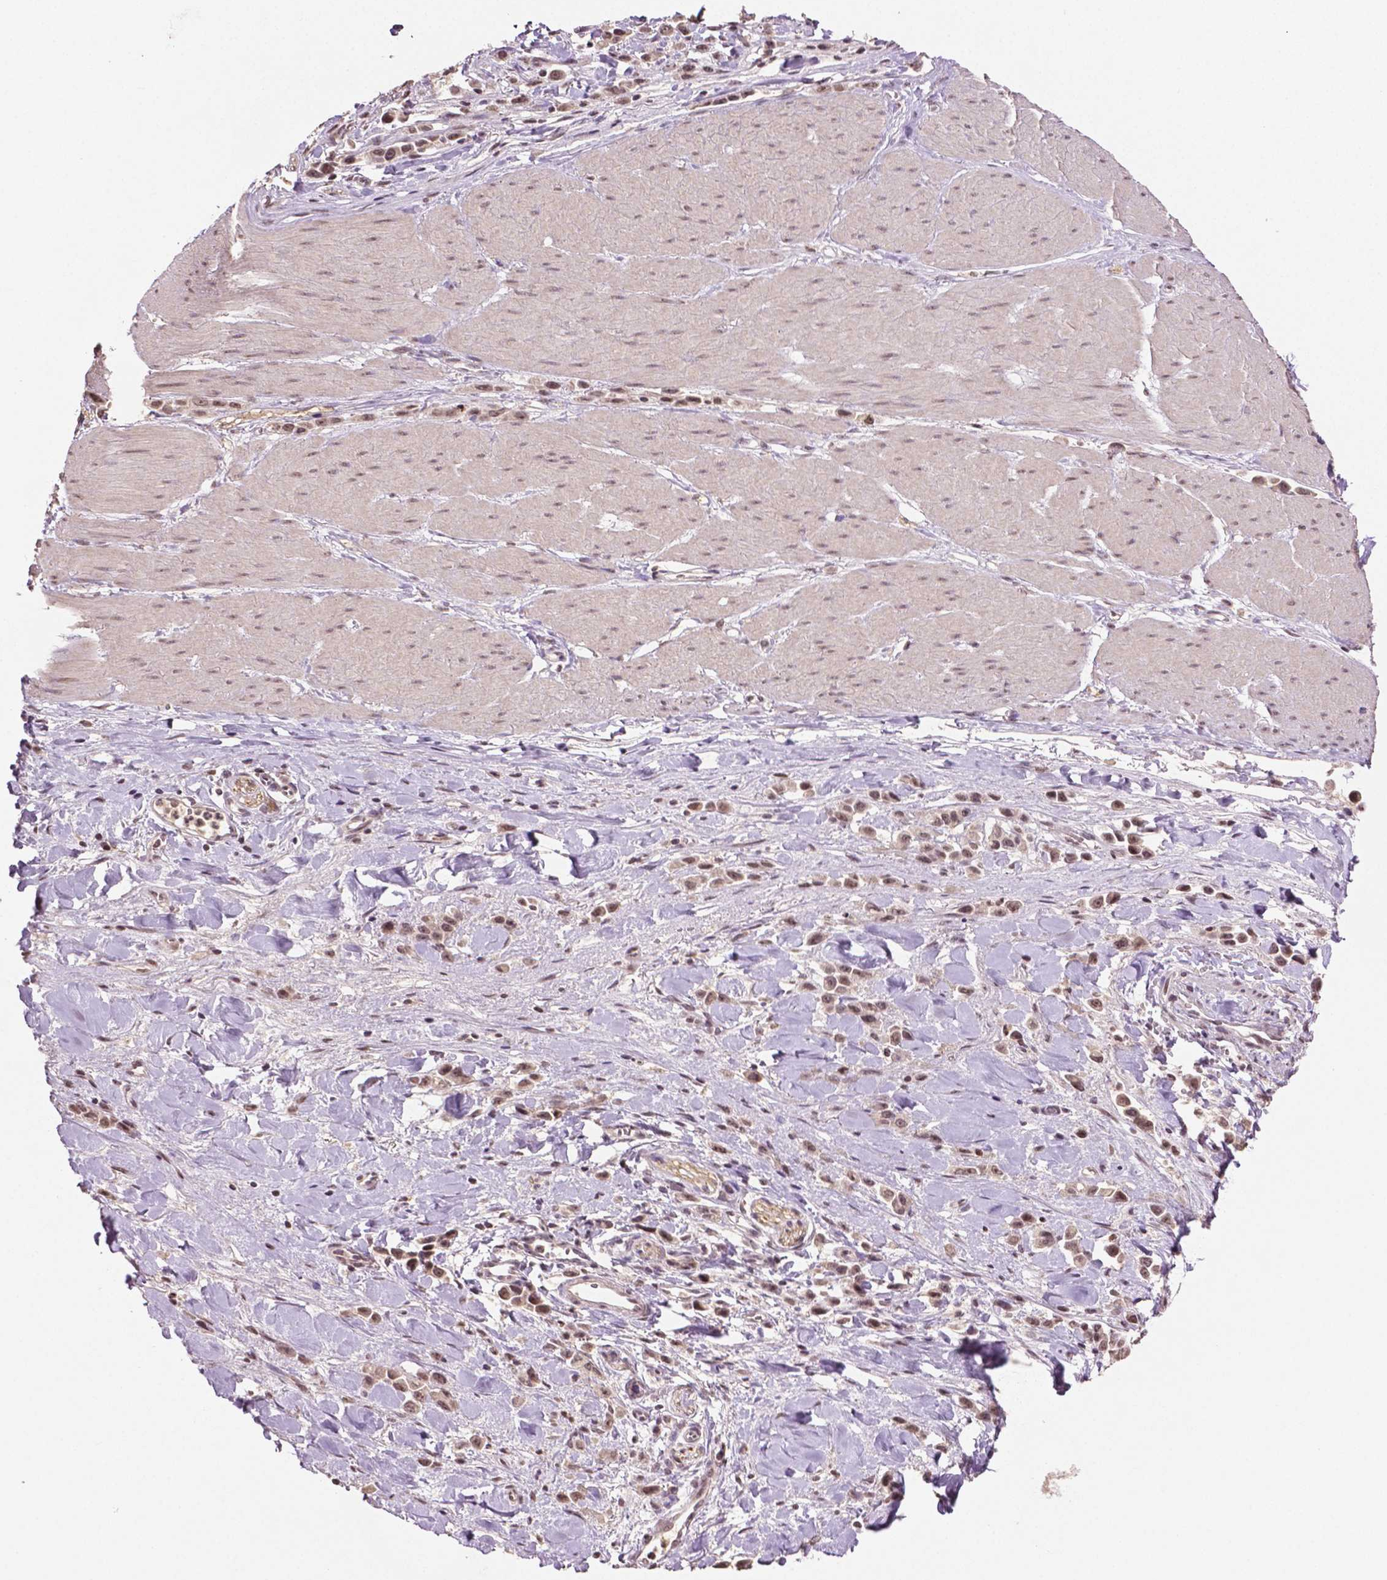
{"staining": {"intensity": "moderate", "quantity": ">75%", "location": "nuclear"}, "tissue": "stomach cancer", "cell_type": "Tumor cells", "image_type": "cancer", "snomed": [{"axis": "morphology", "description": "Adenocarcinoma, NOS"}, {"axis": "topography", "description": "Stomach"}], "caption": "A photomicrograph of human stomach adenocarcinoma stained for a protein demonstrates moderate nuclear brown staining in tumor cells.", "gene": "DEK", "patient": {"sex": "male", "age": 47}}